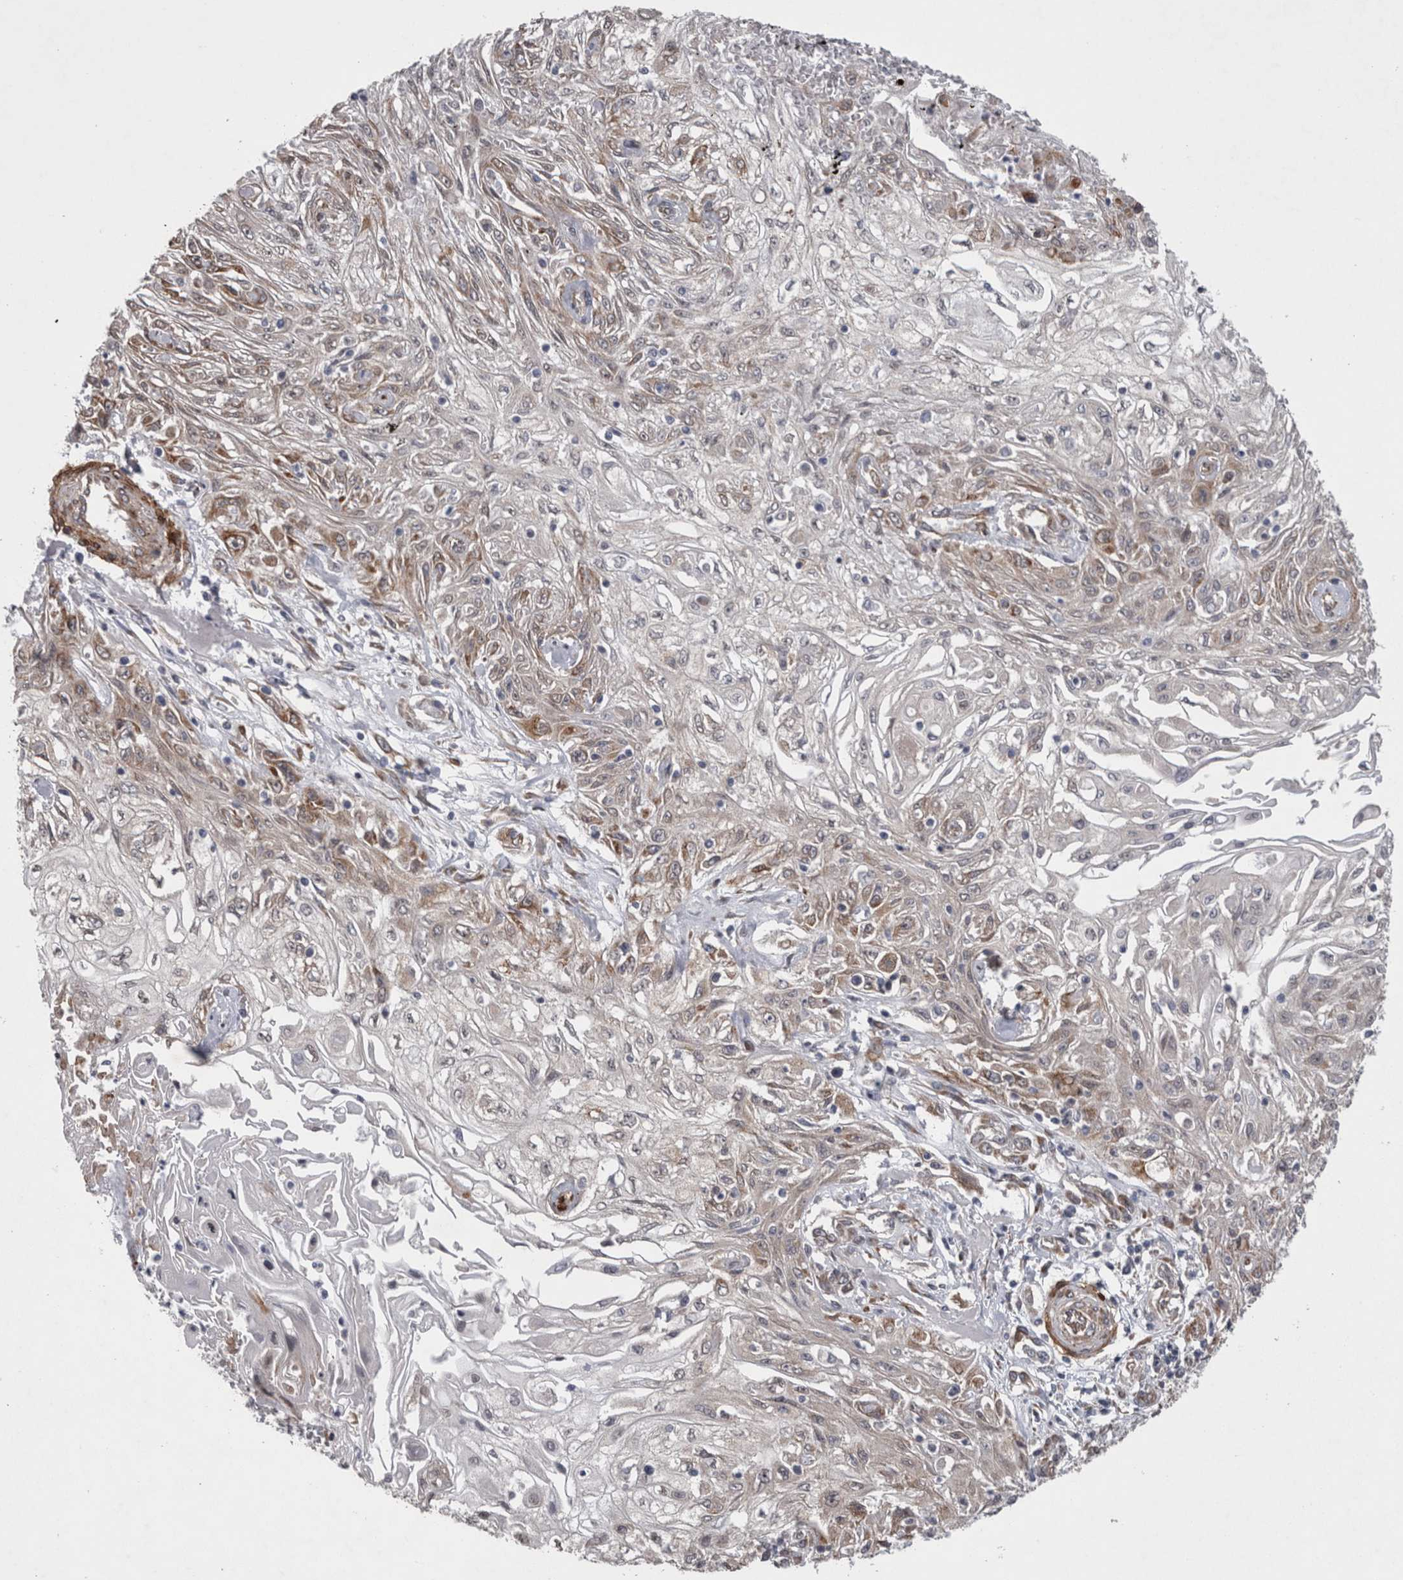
{"staining": {"intensity": "weak", "quantity": "25%-75%", "location": "cytoplasmic/membranous"}, "tissue": "skin cancer", "cell_type": "Tumor cells", "image_type": "cancer", "snomed": [{"axis": "morphology", "description": "Squamous cell carcinoma, NOS"}, {"axis": "morphology", "description": "Squamous cell carcinoma, metastatic, NOS"}, {"axis": "topography", "description": "Skin"}, {"axis": "topography", "description": "Lymph node"}], "caption": "Brown immunohistochemical staining in squamous cell carcinoma (skin) displays weak cytoplasmic/membranous staining in approximately 25%-75% of tumor cells.", "gene": "DDX6", "patient": {"sex": "male", "age": 75}}